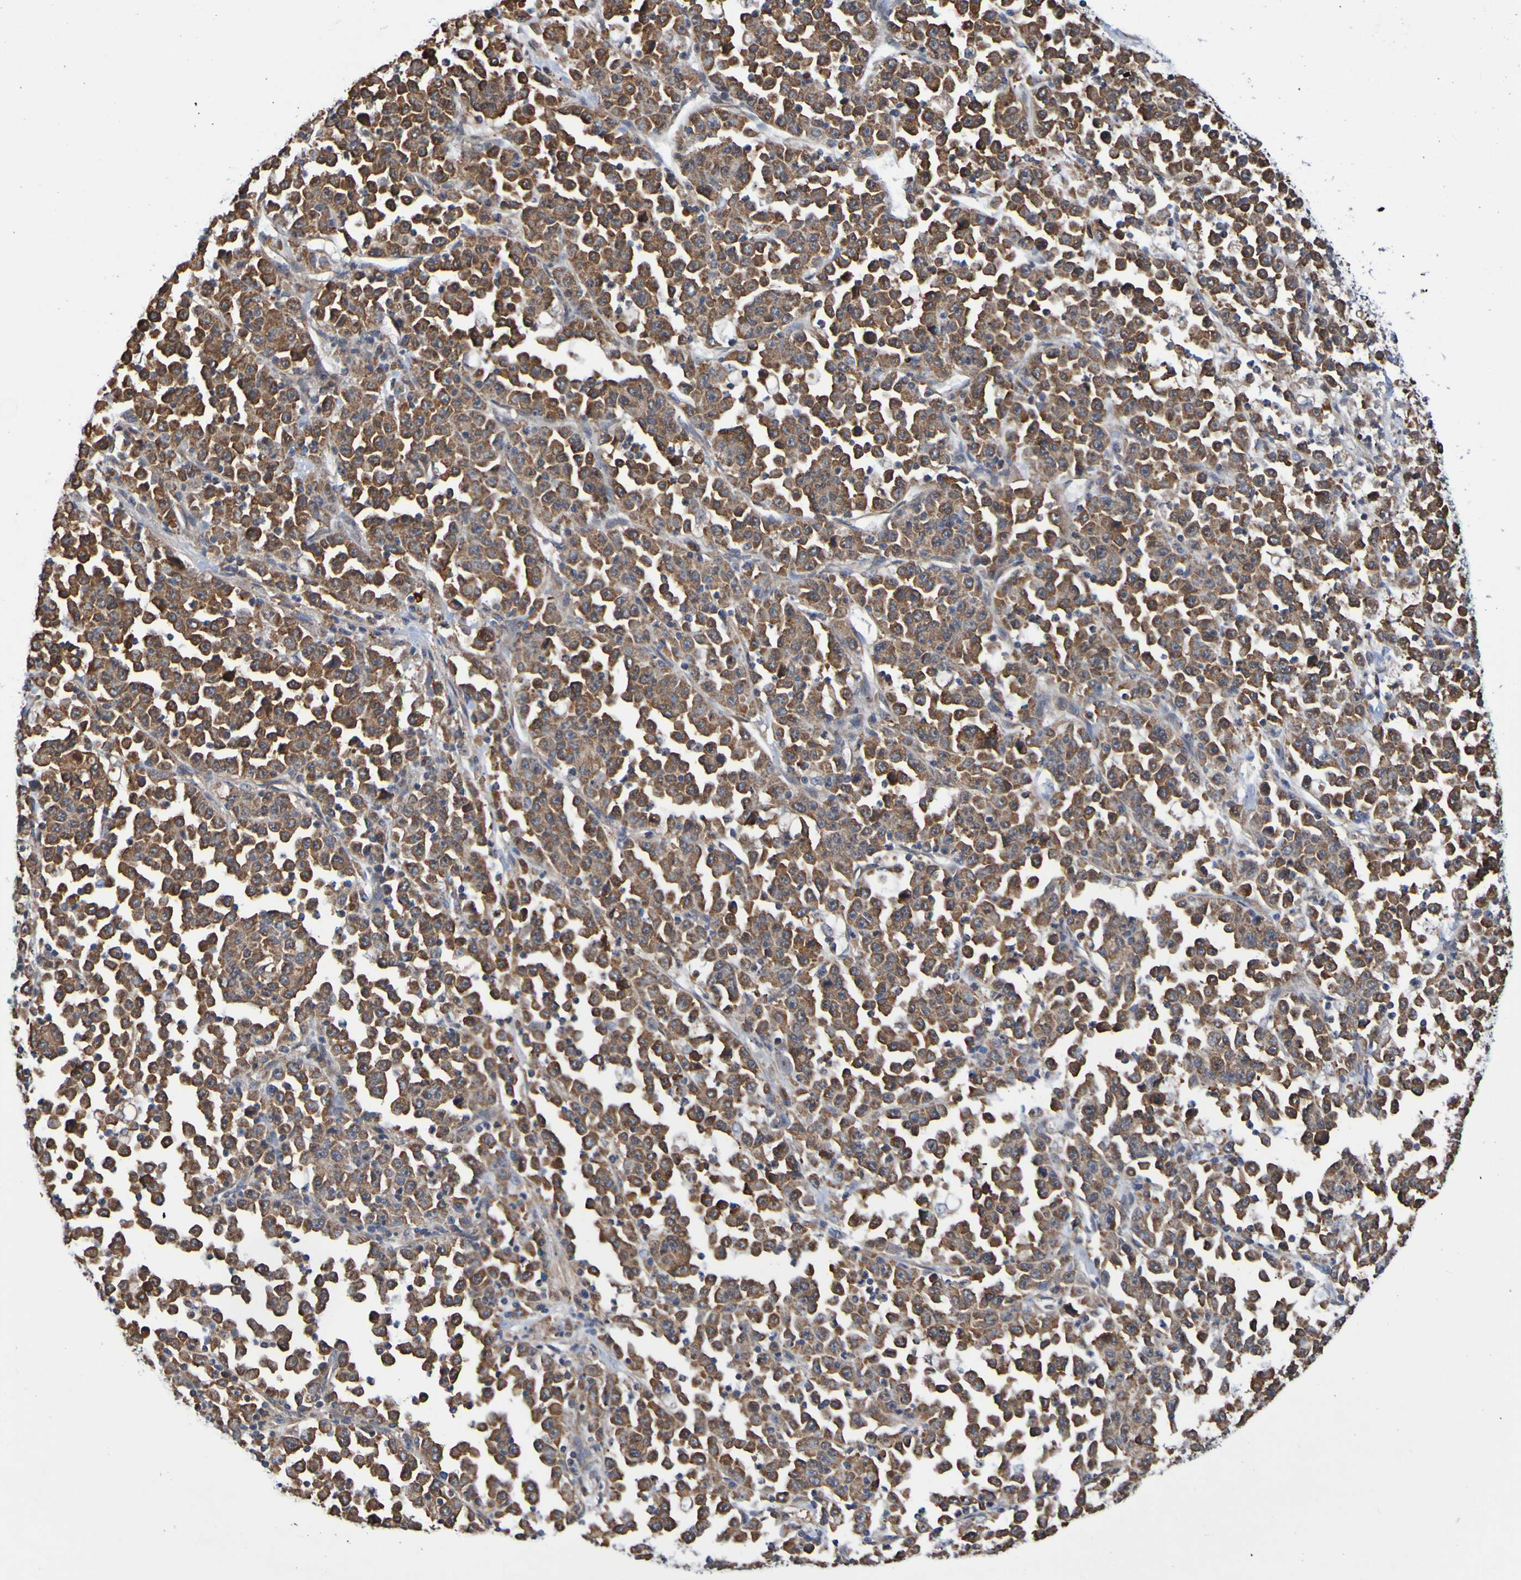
{"staining": {"intensity": "strong", "quantity": ">75%", "location": "cytoplasmic/membranous"}, "tissue": "stomach cancer", "cell_type": "Tumor cells", "image_type": "cancer", "snomed": [{"axis": "morphology", "description": "Normal tissue, NOS"}, {"axis": "morphology", "description": "Adenocarcinoma, NOS"}, {"axis": "topography", "description": "Stomach, upper"}, {"axis": "topography", "description": "Stomach"}], "caption": "A brown stain highlights strong cytoplasmic/membranous positivity of a protein in human stomach cancer (adenocarcinoma) tumor cells.", "gene": "AXIN1", "patient": {"sex": "male", "age": 59}}